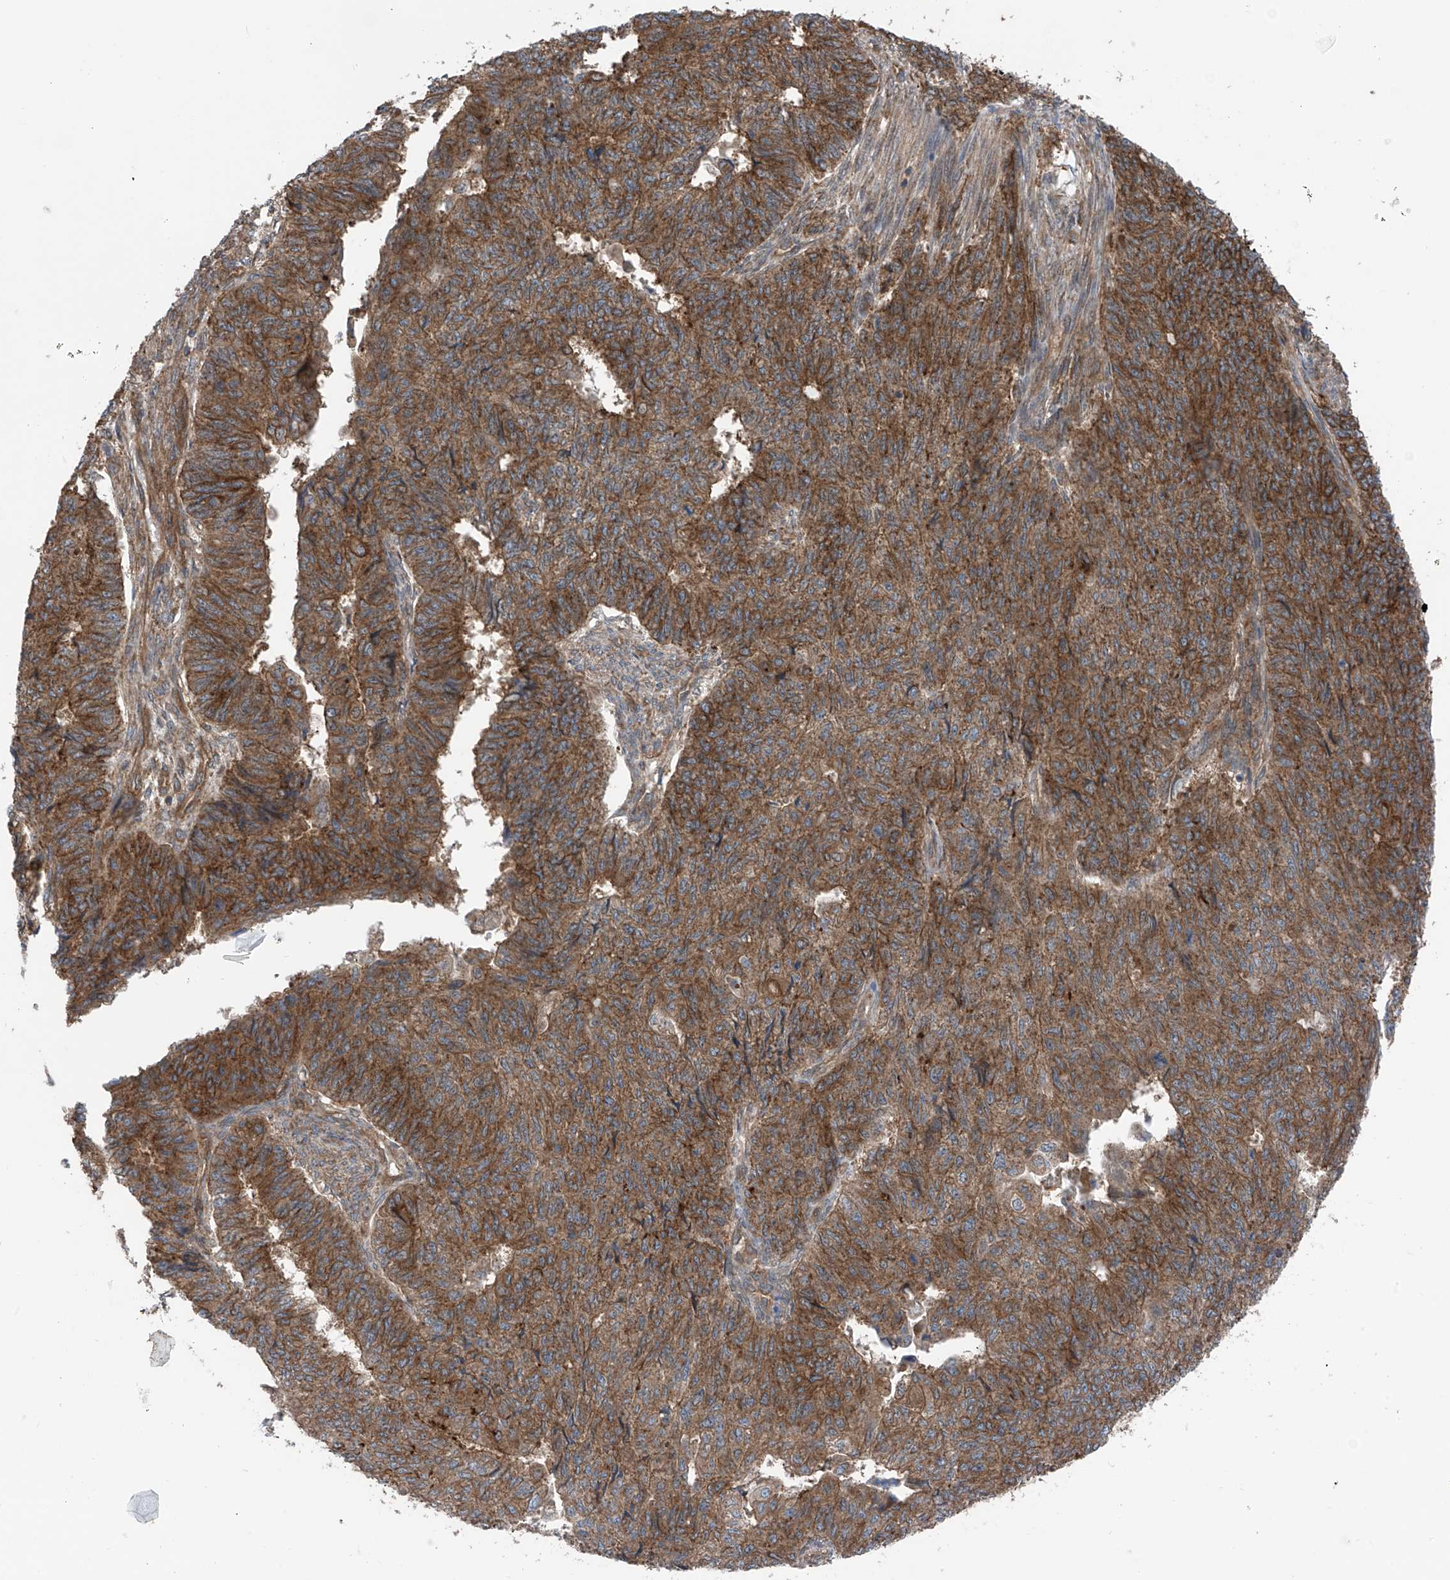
{"staining": {"intensity": "strong", "quantity": ">75%", "location": "cytoplasmic/membranous"}, "tissue": "endometrial cancer", "cell_type": "Tumor cells", "image_type": "cancer", "snomed": [{"axis": "morphology", "description": "Adenocarcinoma, NOS"}, {"axis": "topography", "description": "Endometrium"}], "caption": "Endometrial cancer (adenocarcinoma) stained with IHC displays strong cytoplasmic/membranous expression in approximately >75% of tumor cells.", "gene": "CHPF", "patient": {"sex": "female", "age": 32}}